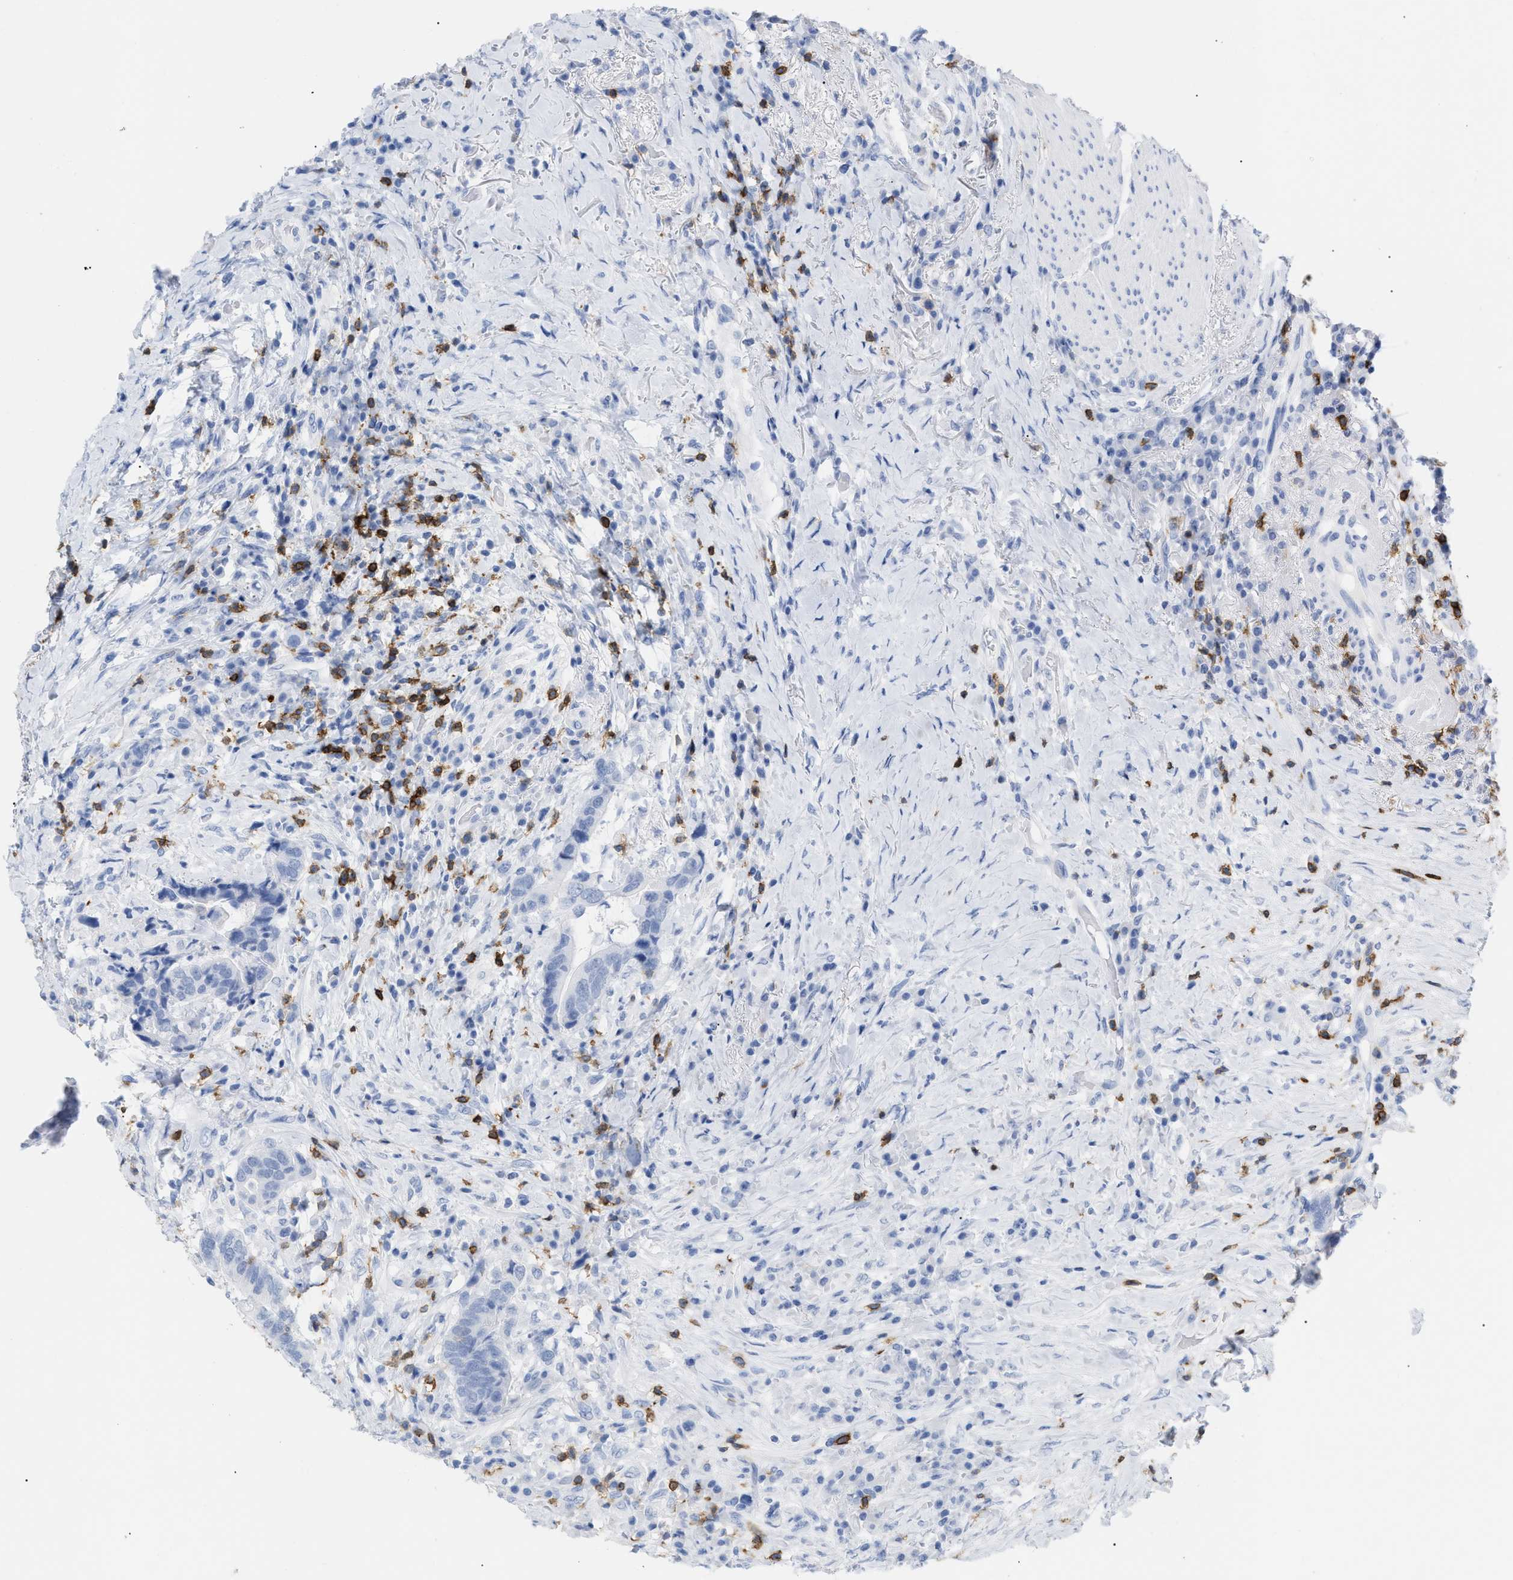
{"staining": {"intensity": "negative", "quantity": "none", "location": "none"}, "tissue": "colorectal cancer", "cell_type": "Tumor cells", "image_type": "cancer", "snomed": [{"axis": "morphology", "description": "Adenocarcinoma, NOS"}, {"axis": "topography", "description": "Rectum"}], "caption": "The immunohistochemistry micrograph has no significant staining in tumor cells of colorectal adenocarcinoma tissue. Nuclei are stained in blue.", "gene": "CD5", "patient": {"sex": "female", "age": 89}}